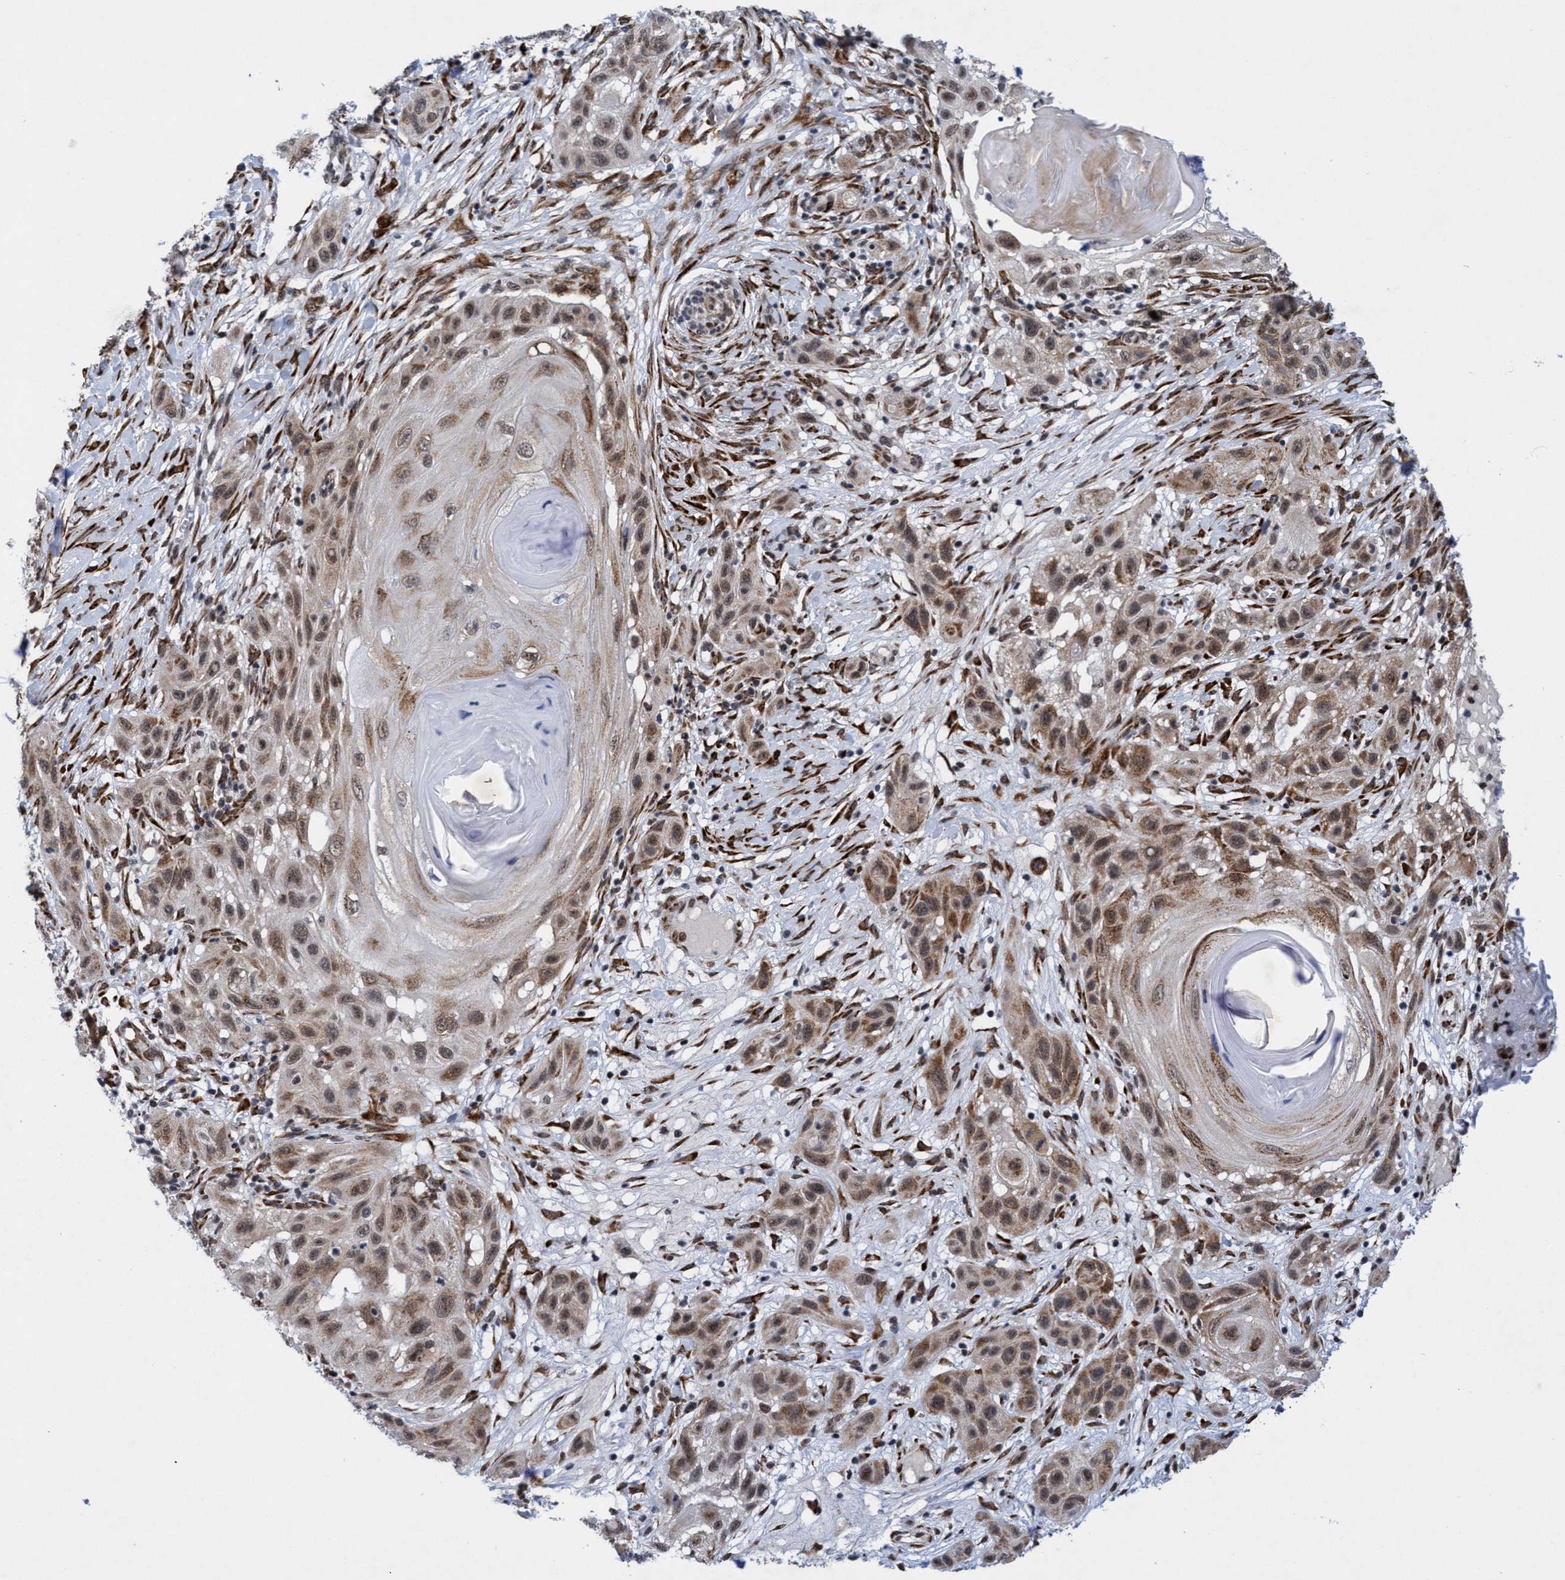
{"staining": {"intensity": "moderate", "quantity": ">75%", "location": "cytoplasmic/membranous,nuclear"}, "tissue": "skin cancer", "cell_type": "Tumor cells", "image_type": "cancer", "snomed": [{"axis": "morphology", "description": "Squamous cell carcinoma, NOS"}, {"axis": "topography", "description": "Skin"}], "caption": "Tumor cells display medium levels of moderate cytoplasmic/membranous and nuclear positivity in approximately >75% of cells in squamous cell carcinoma (skin). (DAB = brown stain, brightfield microscopy at high magnification).", "gene": "GLT6D1", "patient": {"sex": "female", "age": 96}}